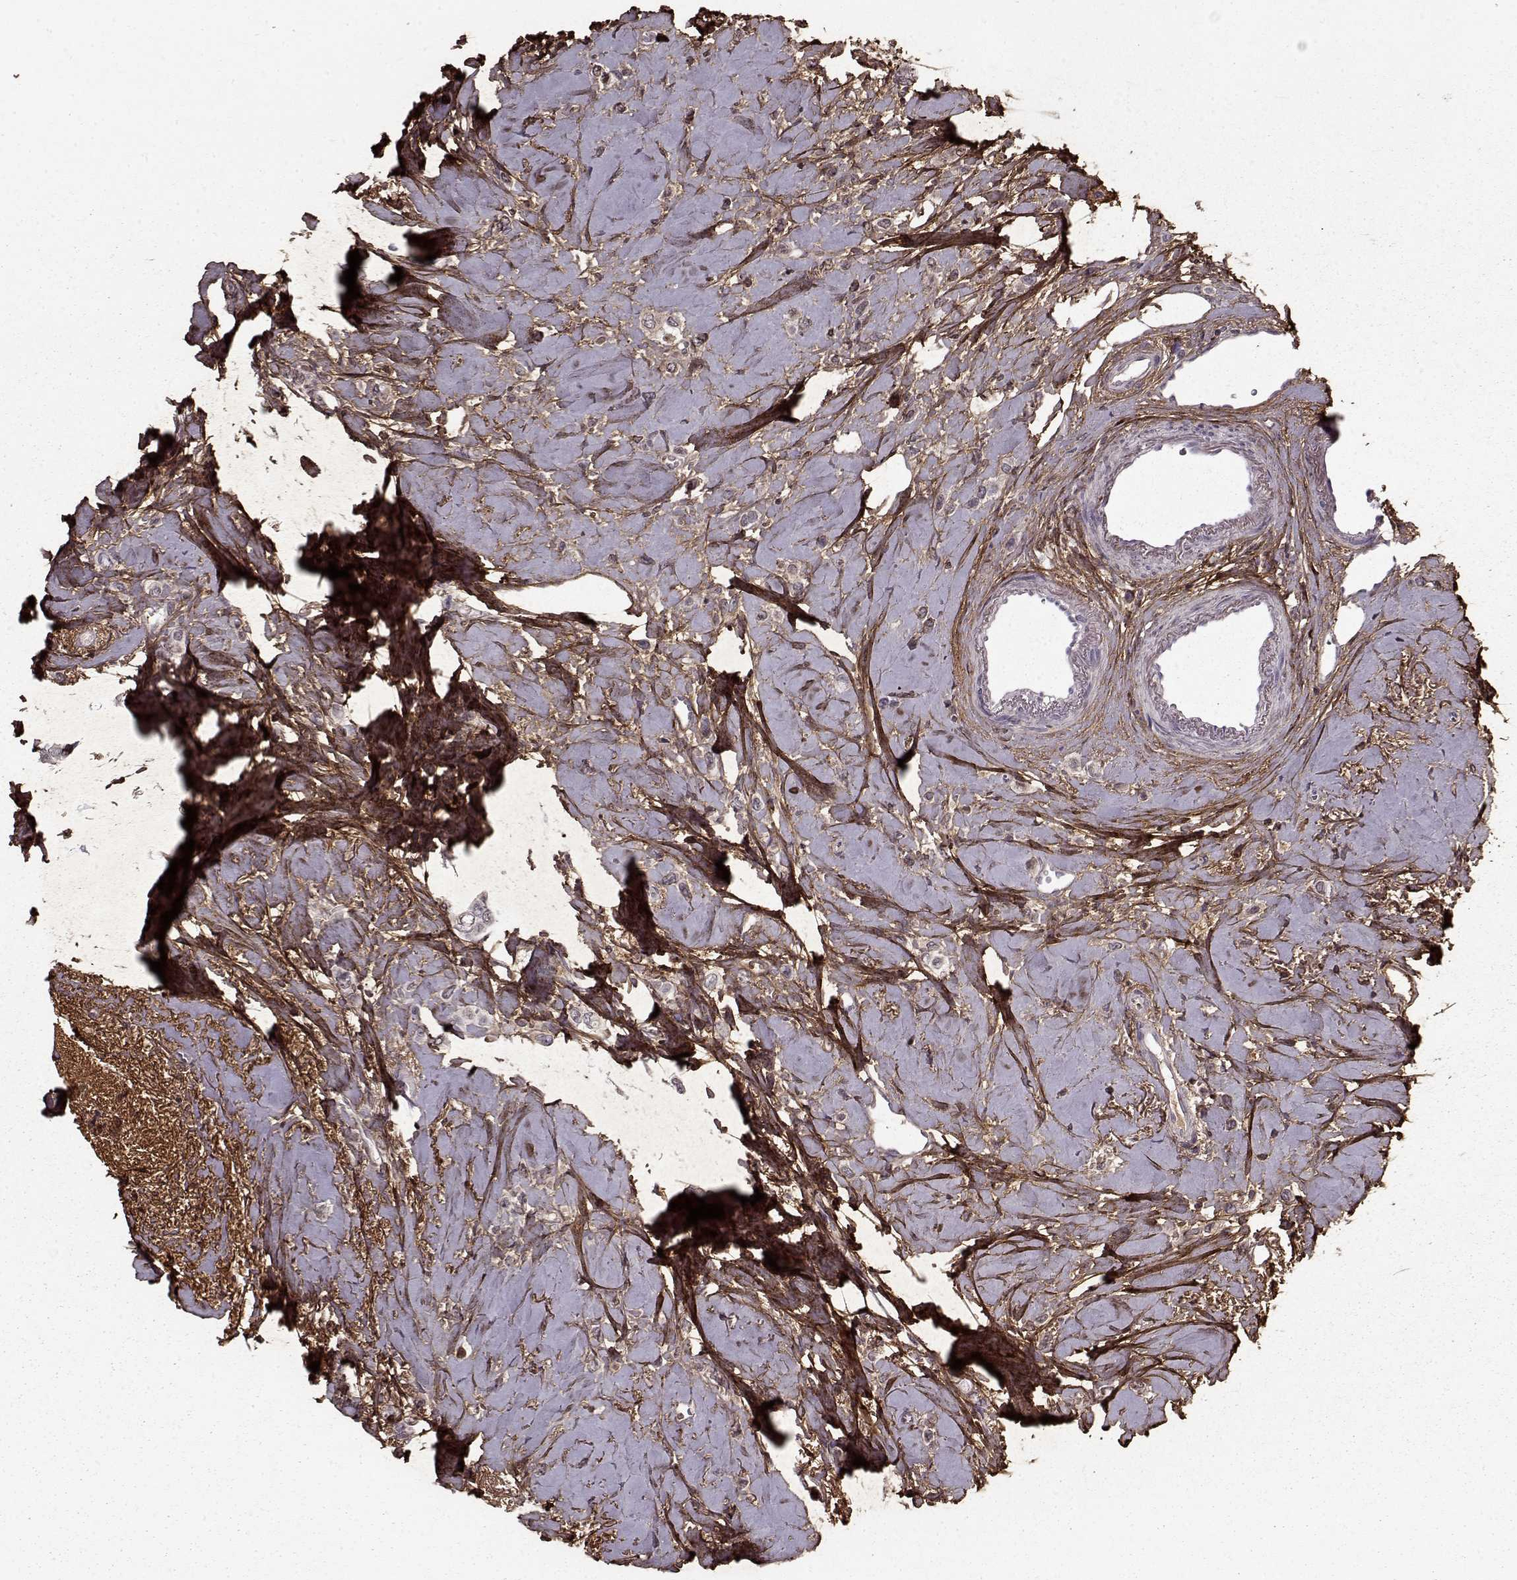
{"staining": {"intensity": "negative", "quantity": "none", "location": "none"}, "tissue": "breast cancer", "cell_type": "Tumor cells", "image_type": "cancer", "snomed": [{"axis": "morphology", "description": "Lobular carcinoma"}, {"axis": "topography", "description": "Breast"}], "caption": "Photomicrograph shows no significant protein staining in tumor cells of breast lobular carcinoma.", "gene": "LUM", "patient": {"sex": "female", "age": 66}}